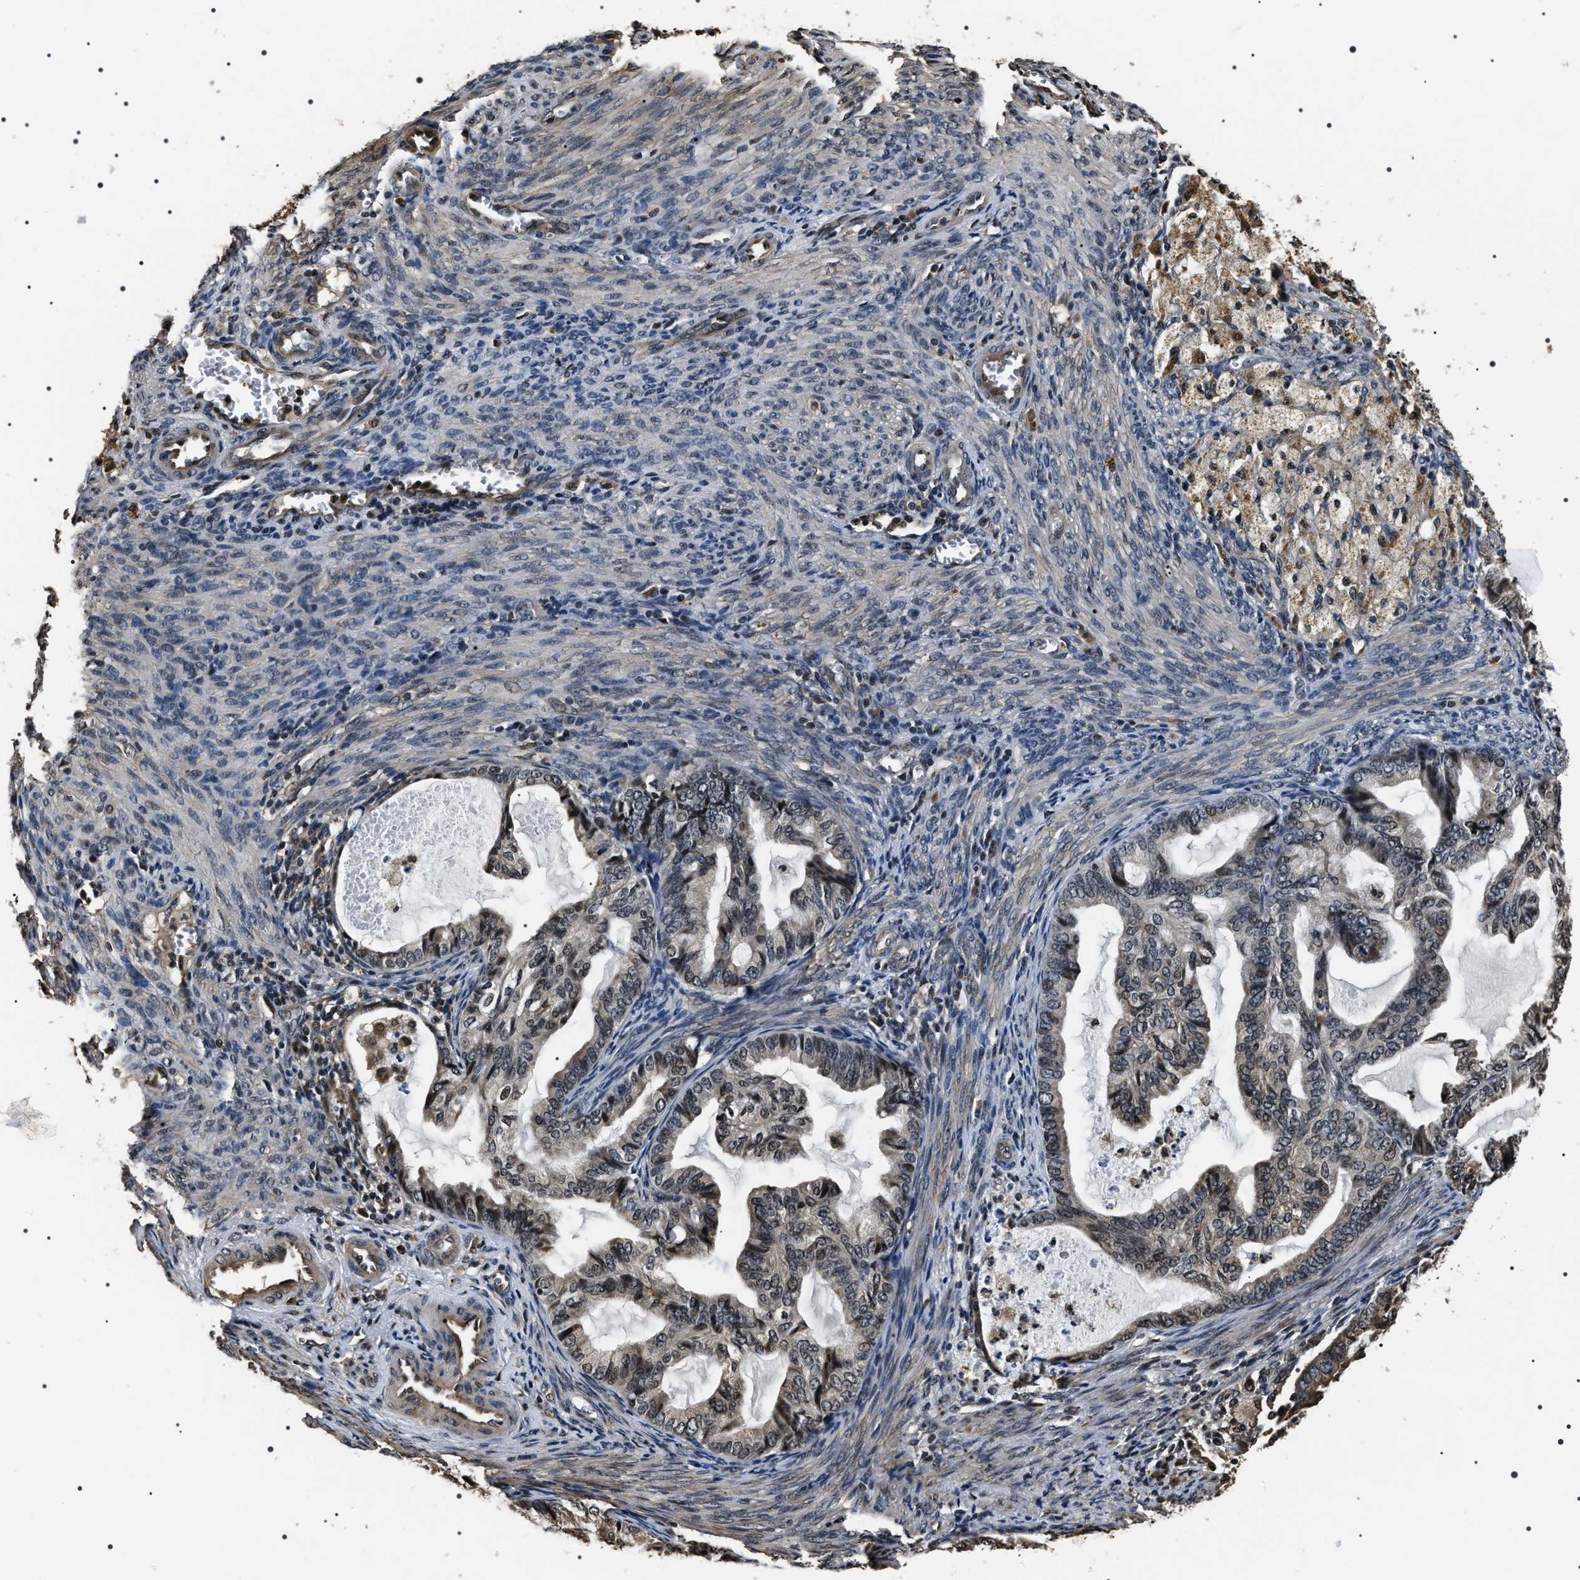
{"staining": {"intensity": "weak", "quantity": "<25%", "location": "cytoplasmic/membranous"}, "tissue": "cervical cancer", "cell_type": "Tumor cells", "image_type": "cancer", "snomed": [{"axis": "morphology", "description": "Normal tissue, NOS"}, {"axis": "morphology", "description": "Adenocarcinoma, NOS"}, {"axis": "topography", "description": "Cervix"}, {"axis": "topography", "description": "Endometrium"}], "caption": "Human cervical adenocarcinoma stained for a protein using IHC shows no expression in tumor cells.", "gene": "ARHGAP22", "patient": {"sex": "female", "age": 86}}